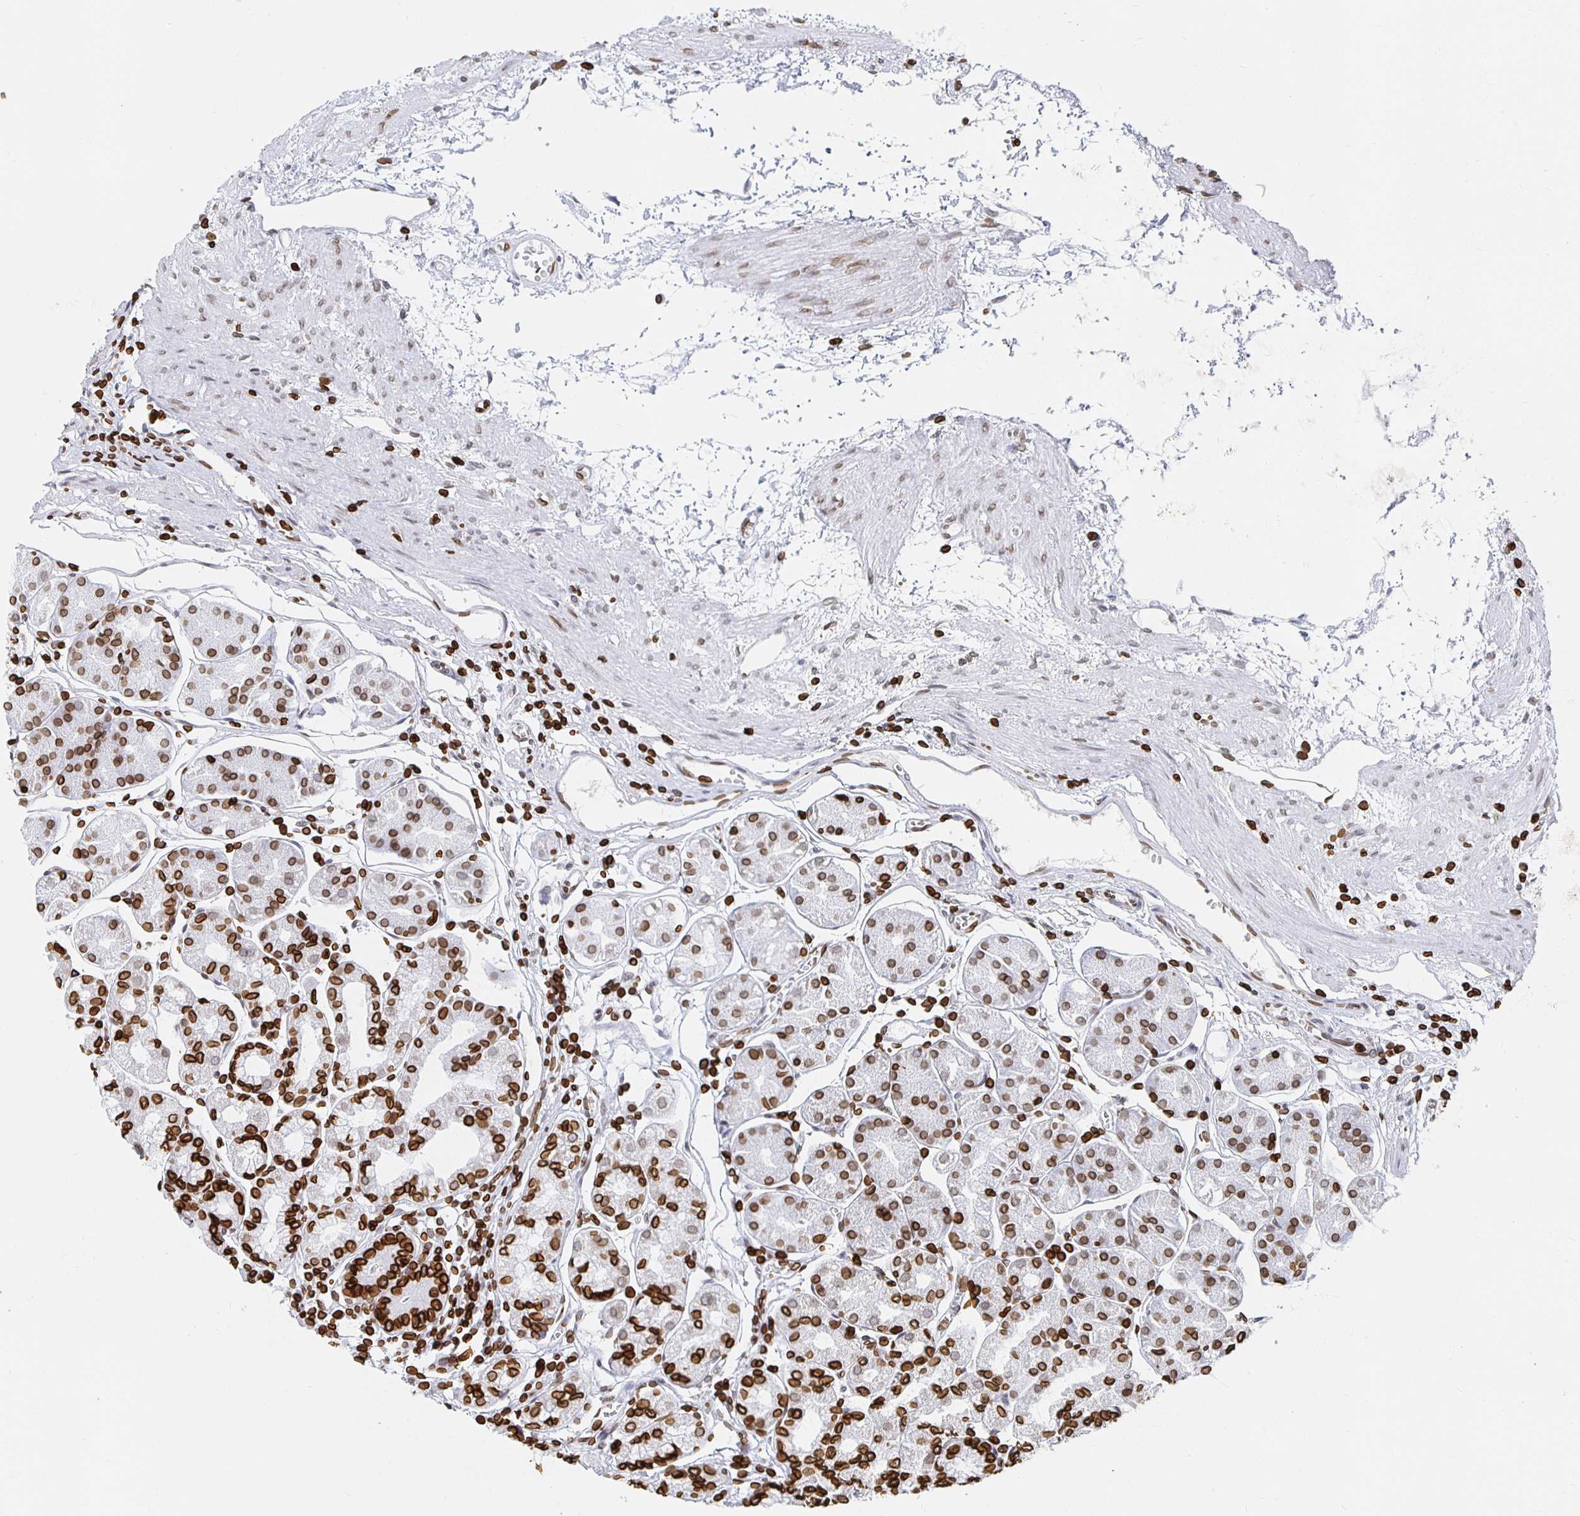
{"staining": {"intensity": "strong", "quantity": ">75%", "location": "cytoplasmic/membranous,nuclear"}, "tissue": "stomach", "cell_type": "Glandular cells", "image_type": "normal", "snomed": [{"axis": "morphology", "description": "Normal tissue, NOS"}, {"axis": "topography", "description": "Stomach"}], "caption": "Immunohistochemistry (IHC) micrograph of unremarkable human stomach stained for a protein (brown), which demonstrates high levels of strong cytoplasmic/membranous,nuclear expression in about >75% of glandular cells.", "gene": "LMNB1", "patient": {"sex": "male", "age": 55}}